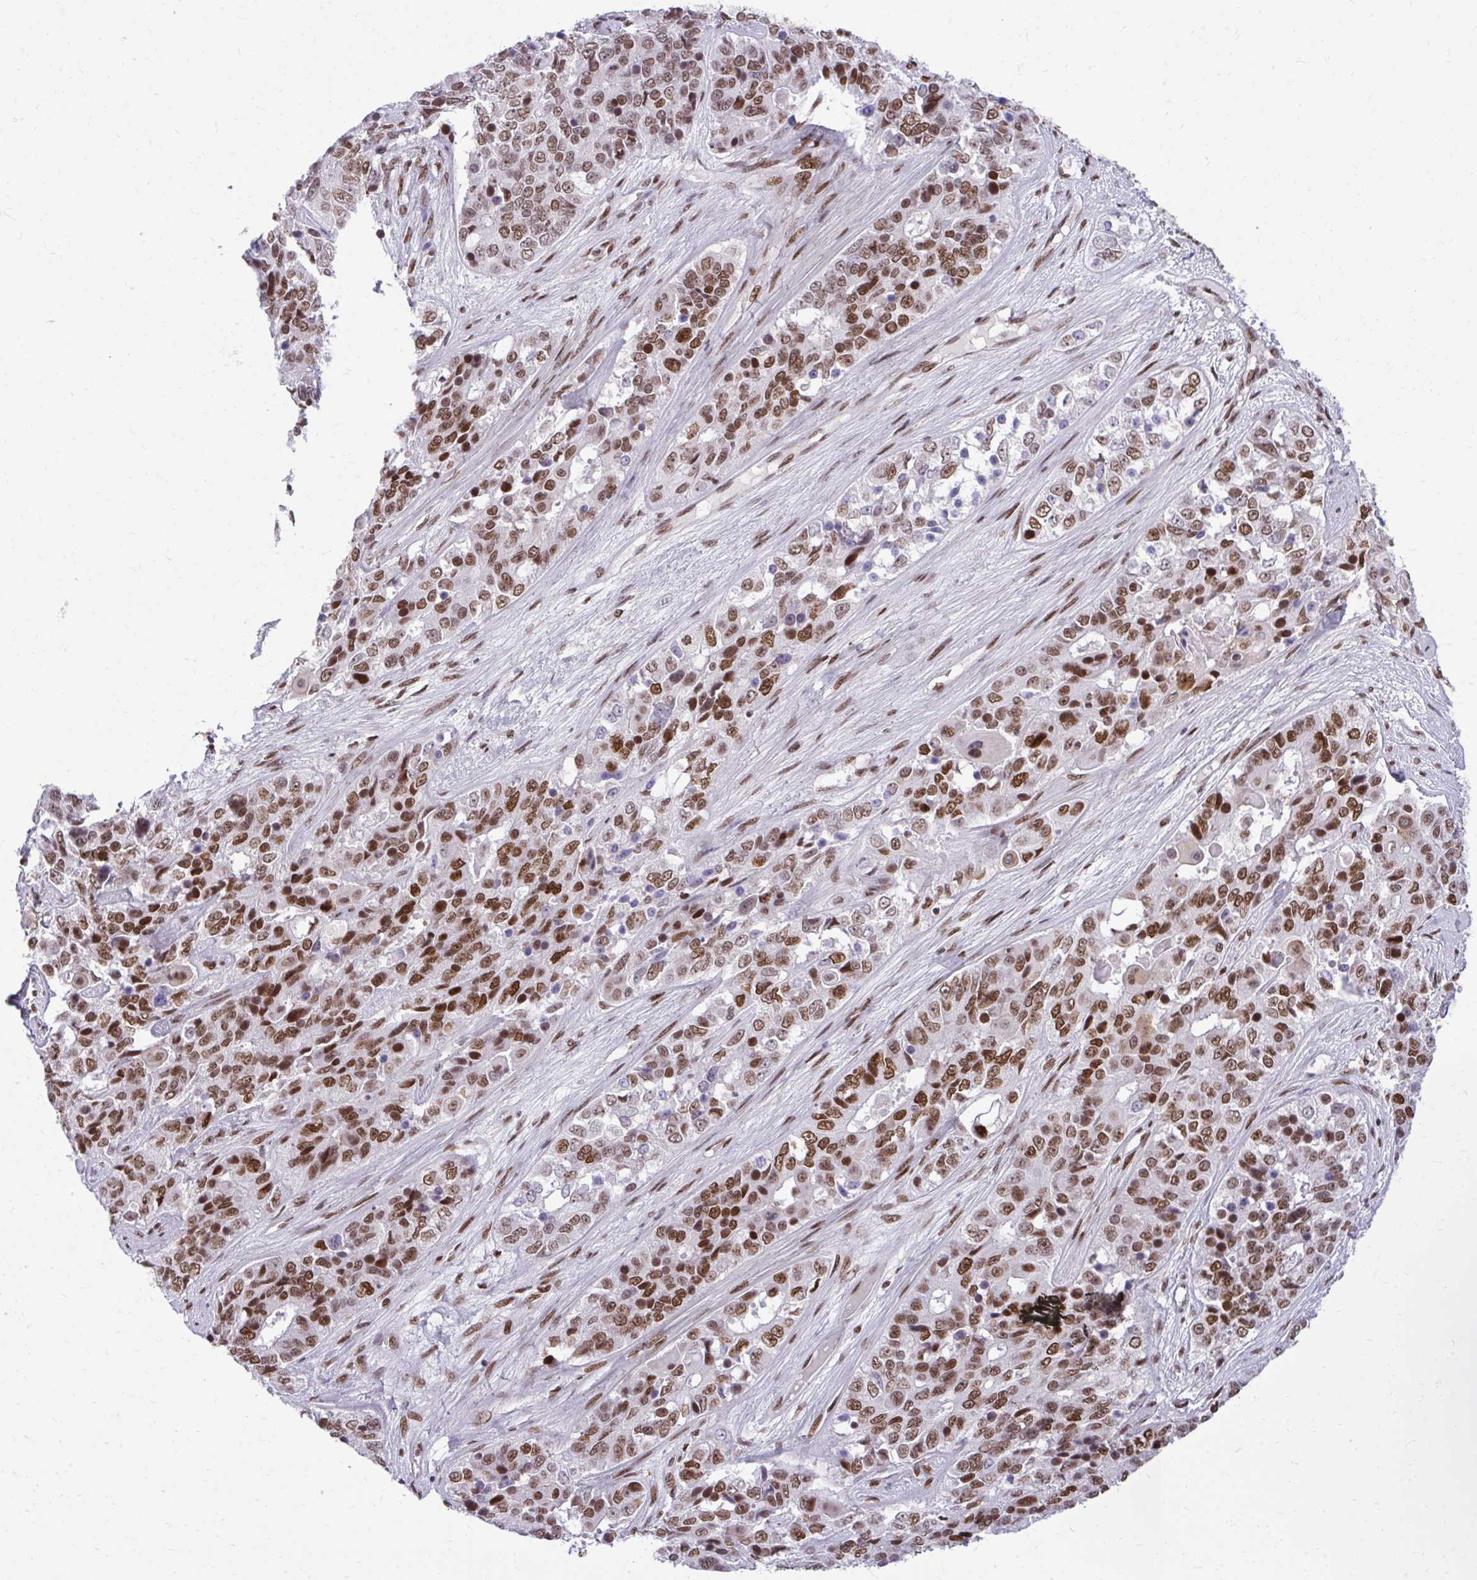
{"staining": {"intensity": "strong", "quantity": ">75%", "location": "nuclear"}, "tissue": "ovarian cancer", "cell_type": "Tumor cells", "image_type": "cancer", "snomed": [{"axis": "morphology", "description": "Carcinoma, endometroid"}, {"axis": "topography", "description": "Ovary"}], "caption": "Brown immunohistochemical staining in ovarian cancer exhibits strong nuclear positivity in approximately >75% of tumor cells.", "gene": "CDYL", "patient": {"sex": "female", "age": 51}}